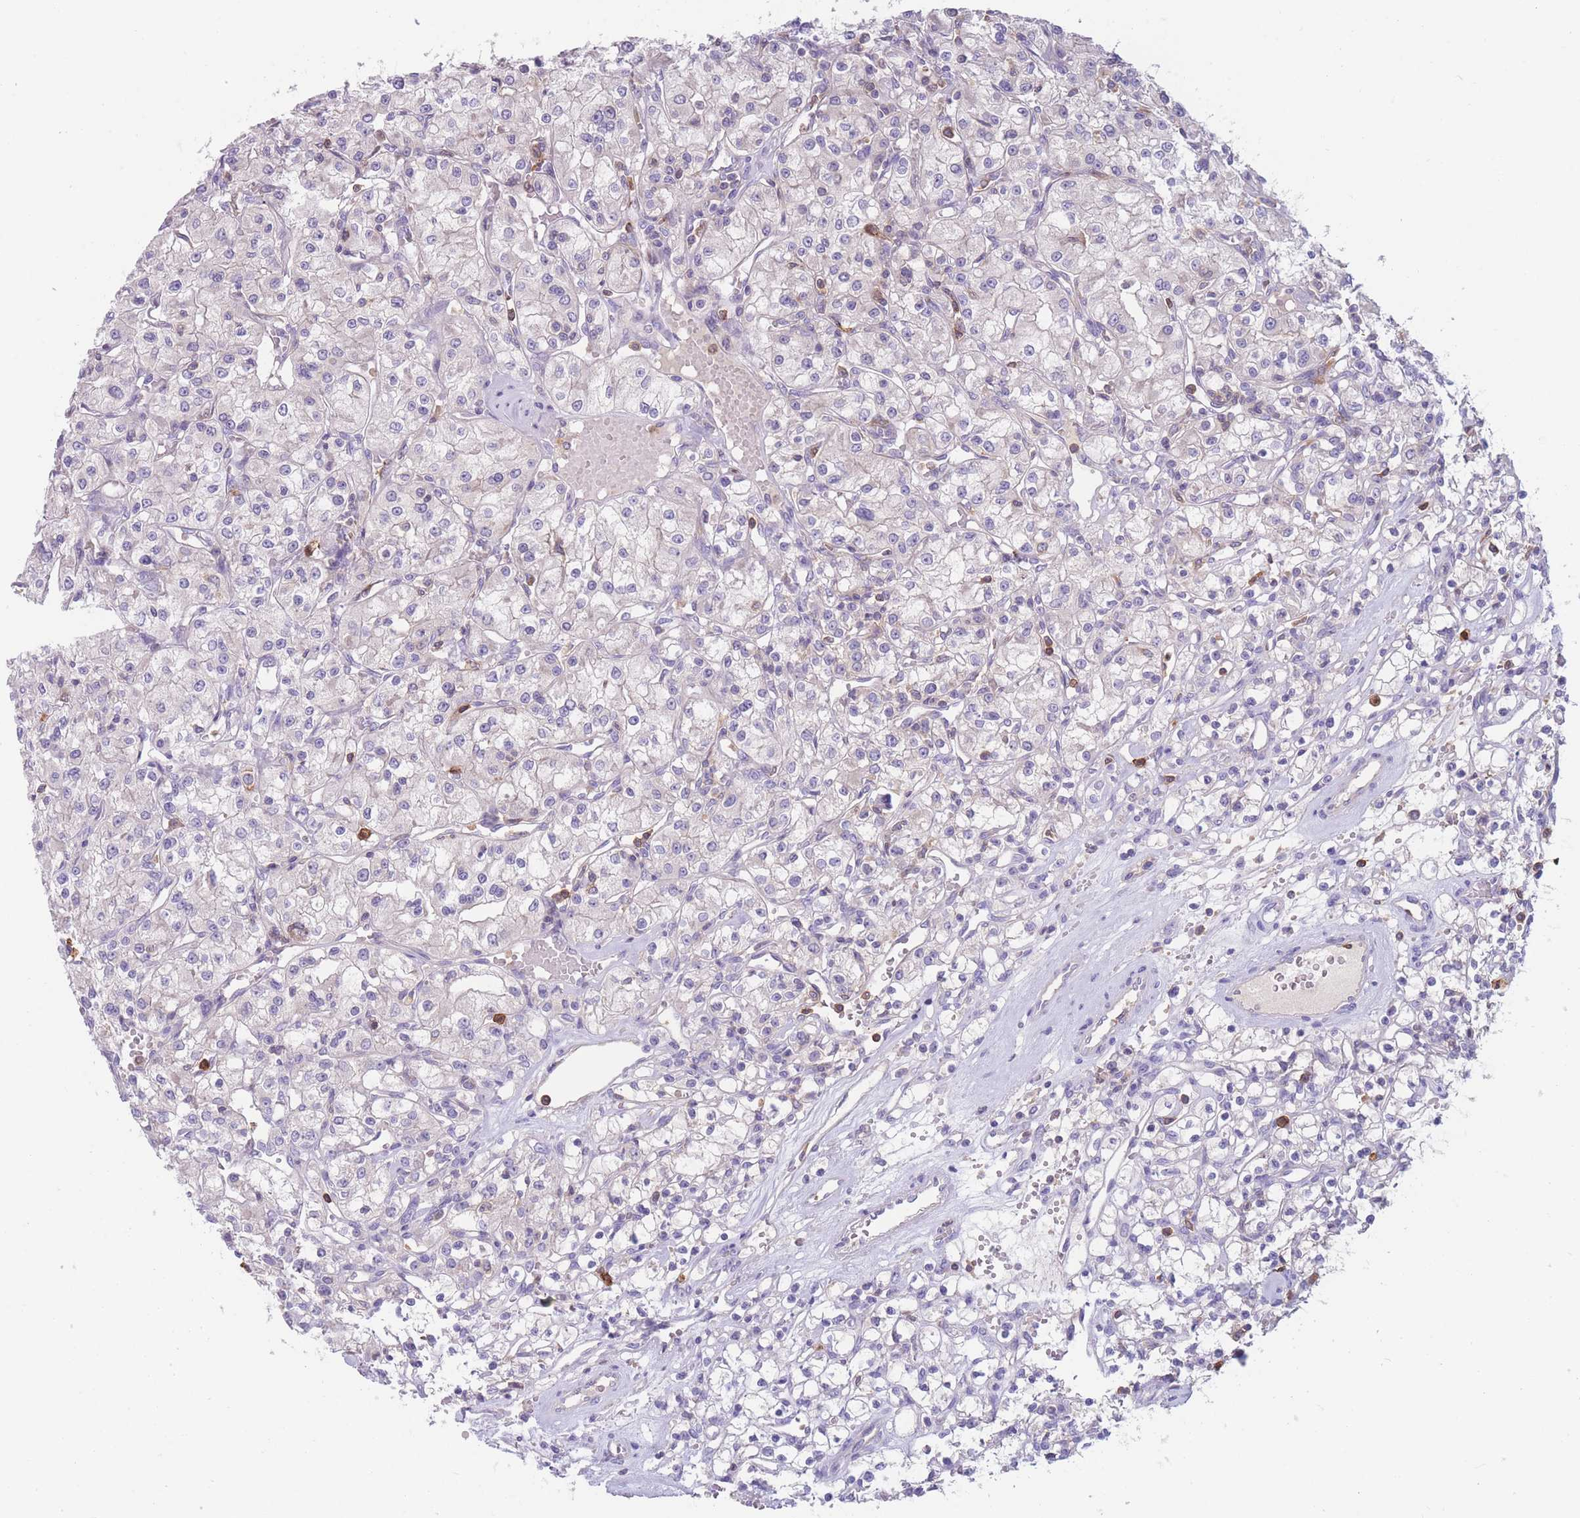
{"staining": {"intensity": "negative", "quantity": "none", "location": "none"}, "tissue": "renal cancer", "cell_type": "Tumor cells", "image_type": "cancer", "snomed": [{"axis": "morphology", "description": "Adenocarcinoma, NOS"}, {"axis": "topography", "description": "Kidney"}], "caption": "Tumor cells are negative for protein expression in human adenocarcinoma (renal).", "gene": "ST3GAL4", "patient": {"sex": "female", "age": 59}}